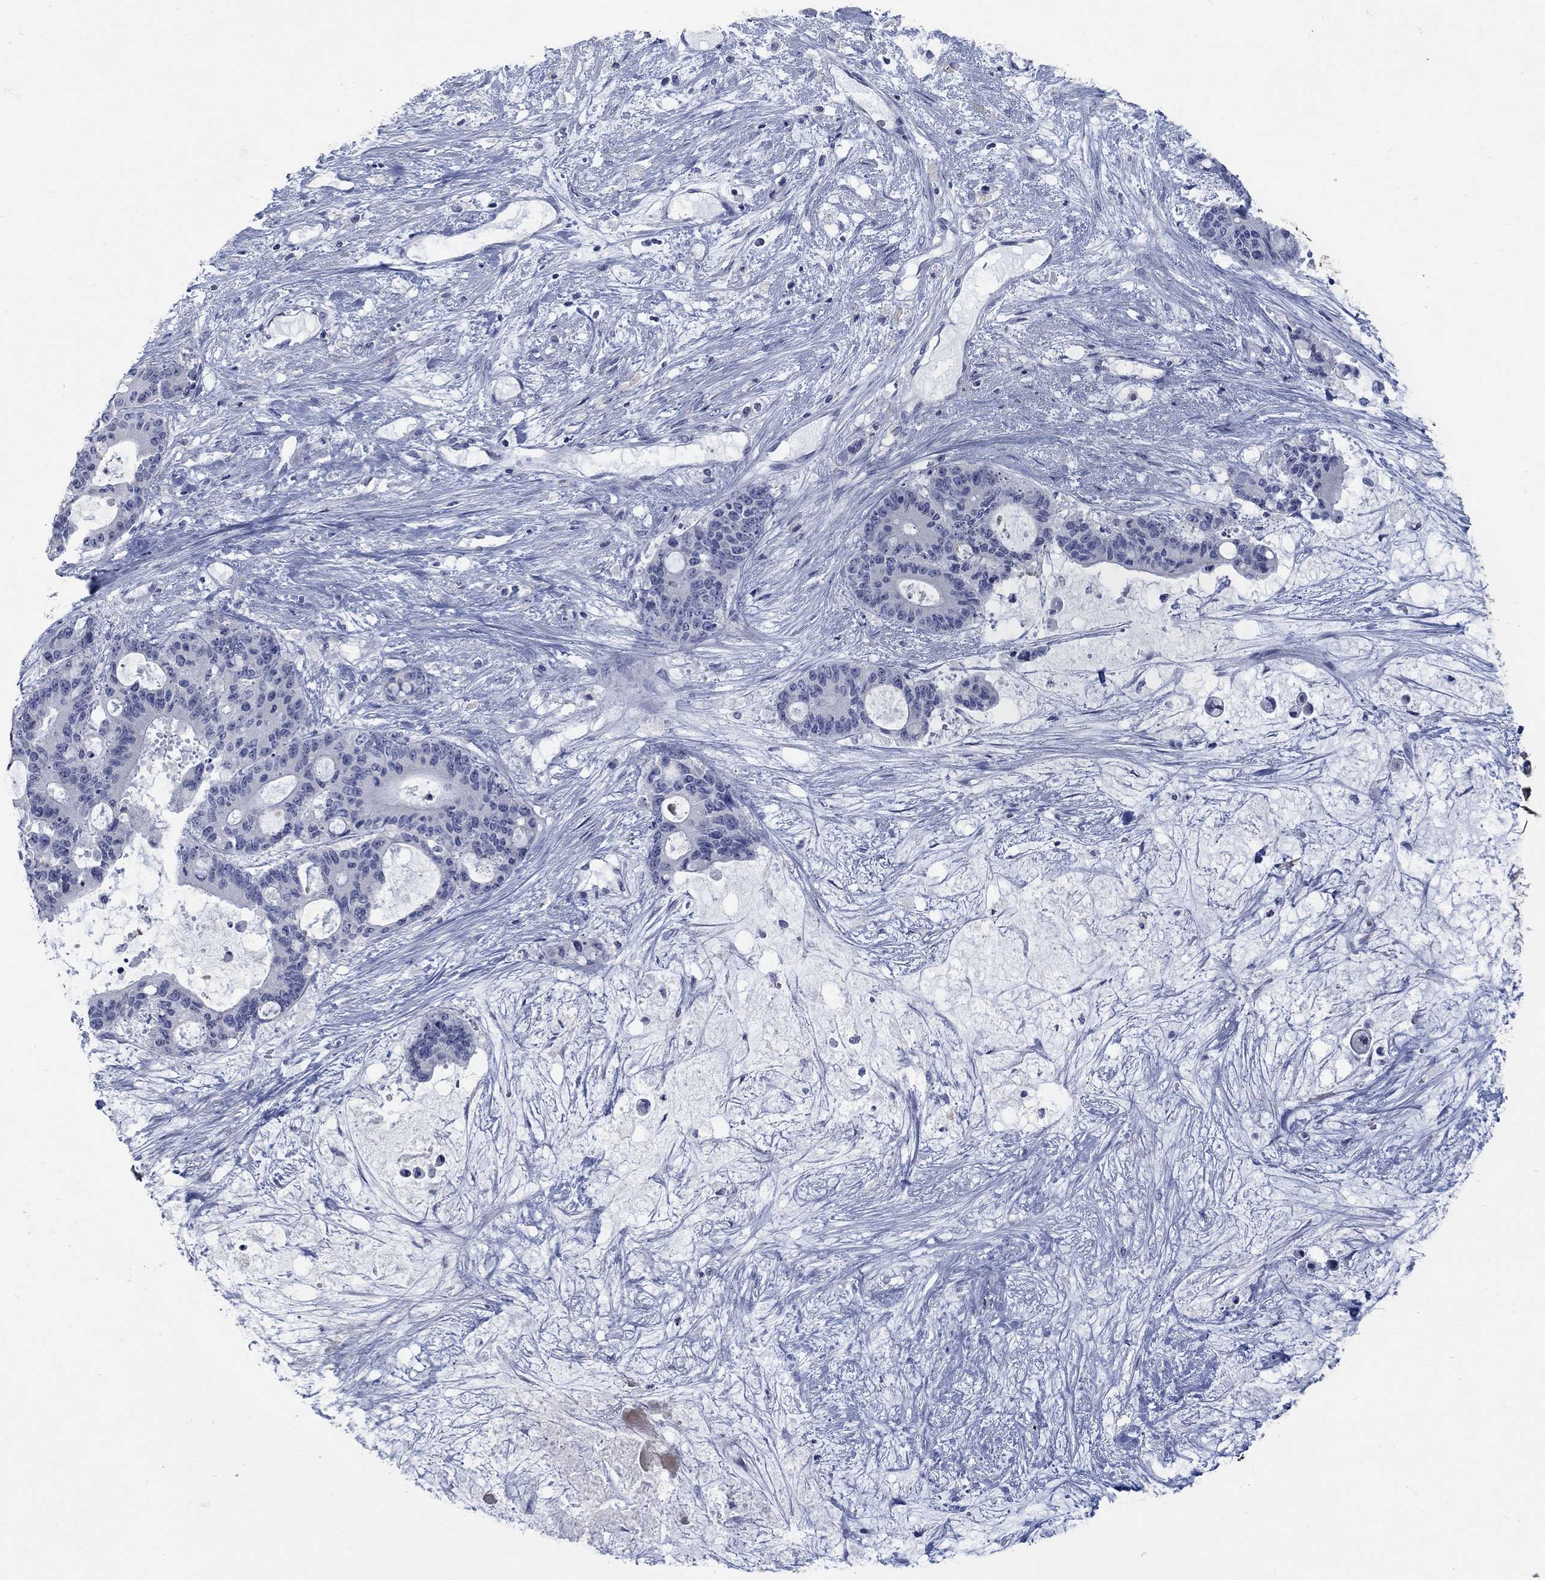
{"staining": {"intensity": "negative", "quantity": "none", "location": "none"}, "tissue": "liver cancer", "cell_type": "Tumor cells", "image_type": "cancer", "snomed": [{"axis": "morphology", "description": "Normal tissue, NOS"}, {"axis": "morphology", "description": "Cholangiocarcinoma"}, {"axis": "topography", "description": "Liver"}, {"axis": "topography", "description": "Peripheral nerve tissue"}], "caption": "Liver cholangiocarcinoma stained for a protein using IHC demonstrates no staining tumor cells.", "gene": "RFTN2", "patient": {"sex": "female", "age": 73}}